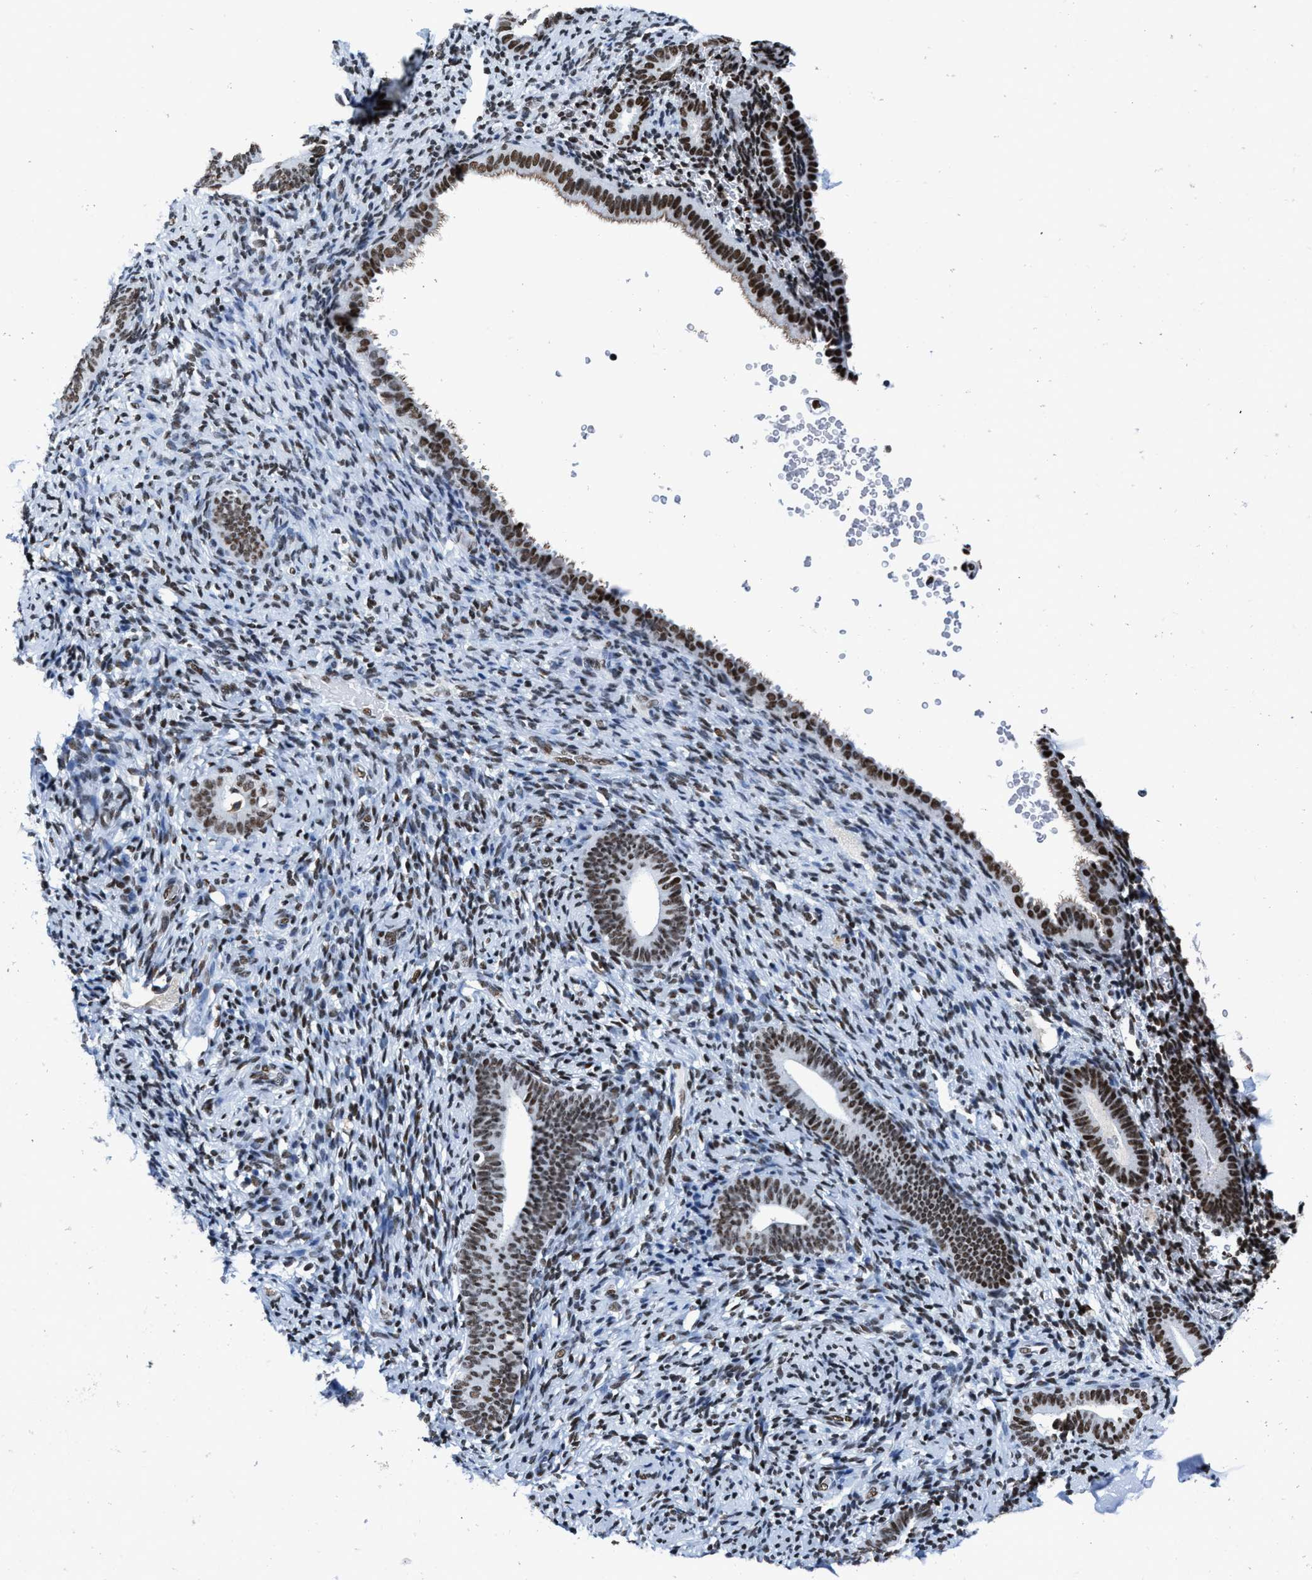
{"staining": {"intensity": "moderate", "quantity": "25%-75%", "location": "nuclear"}, "tissue": "endometrium", "cell_type": "Cells in endometrial stroma", "image_type": "normal", "snomed": [{"axis": "morphology", "description": "Normal tissue, NOS"}, {"axis": "topography", "description": "Endometrium"}], "caption": "DAB immunohistochemical staining of normal endometrium demonstrates moderate nuclear protein expression in approximately 25%-75% of cells in endometrial stroma.", "gene": "SMARCC2", "patient": {"sex": "female", "age": 51}}